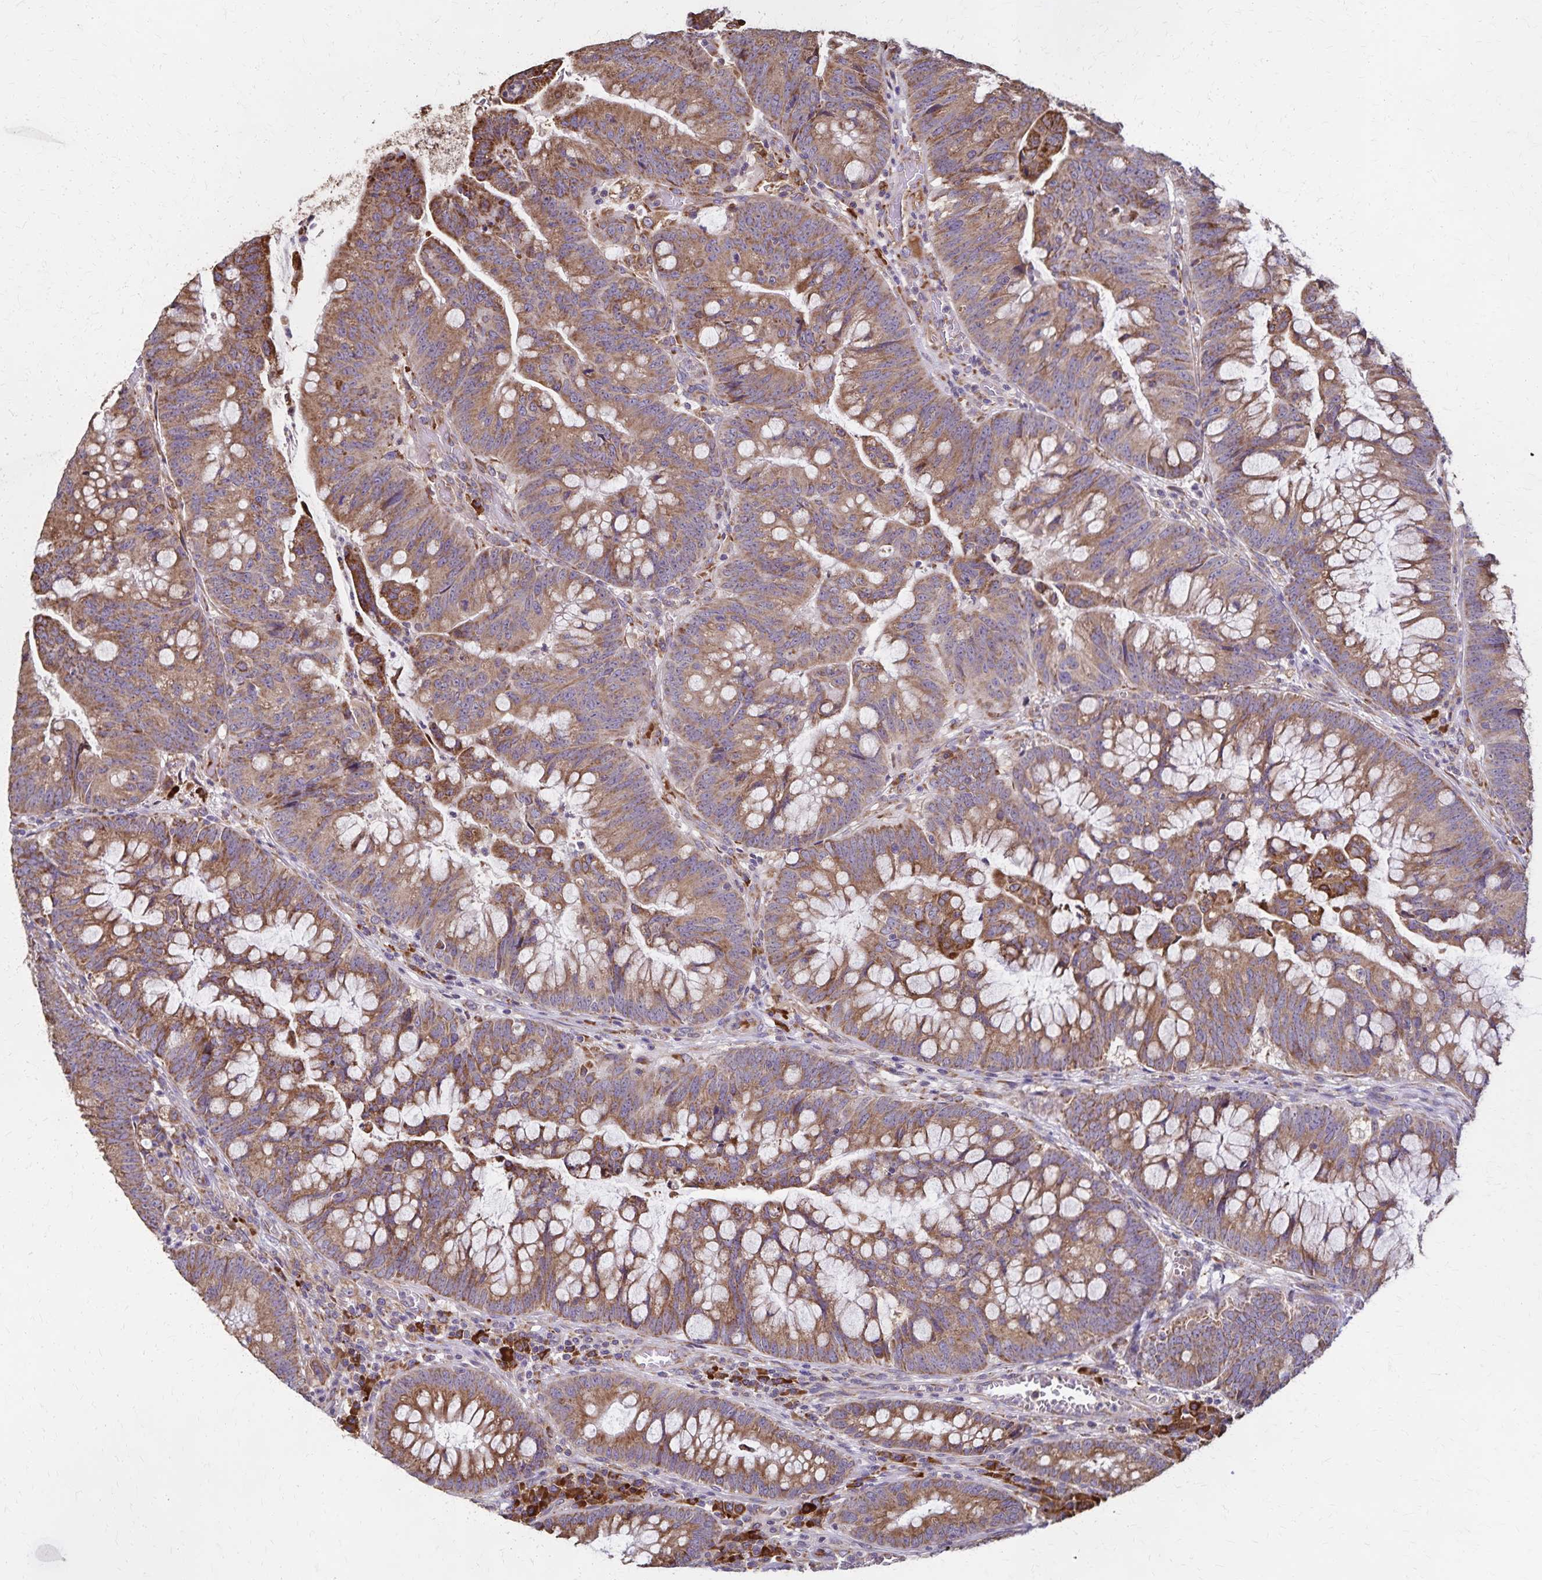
{"staining": {"intensity": "moderate", "quantity": ">75%", "location": "cytoplasmic/membranous"}, "tissue": "colorectal cancer", "cell_type": "Tumor cells", "image_type": "cancer", "snomed": [{"axis": "morphology", "description": "Adenocarcinoma, NOS"}, {"axis": "topography", "description": "Colon"}], "caption": "Immunohistochemistry (IHC) of human adenocarcinoma (colorectal) exhibits medium levels of moderate cytoplasmic/membranous positivity in about >75% of tumor cells. The staining was performed using DAB to visualize the protein expression in brown, while the nuclei were stained in blue with hematoxylin (Magnification: 20x).", "gene": "RNF10", "patient": {"sex": "male", "age": 62}}